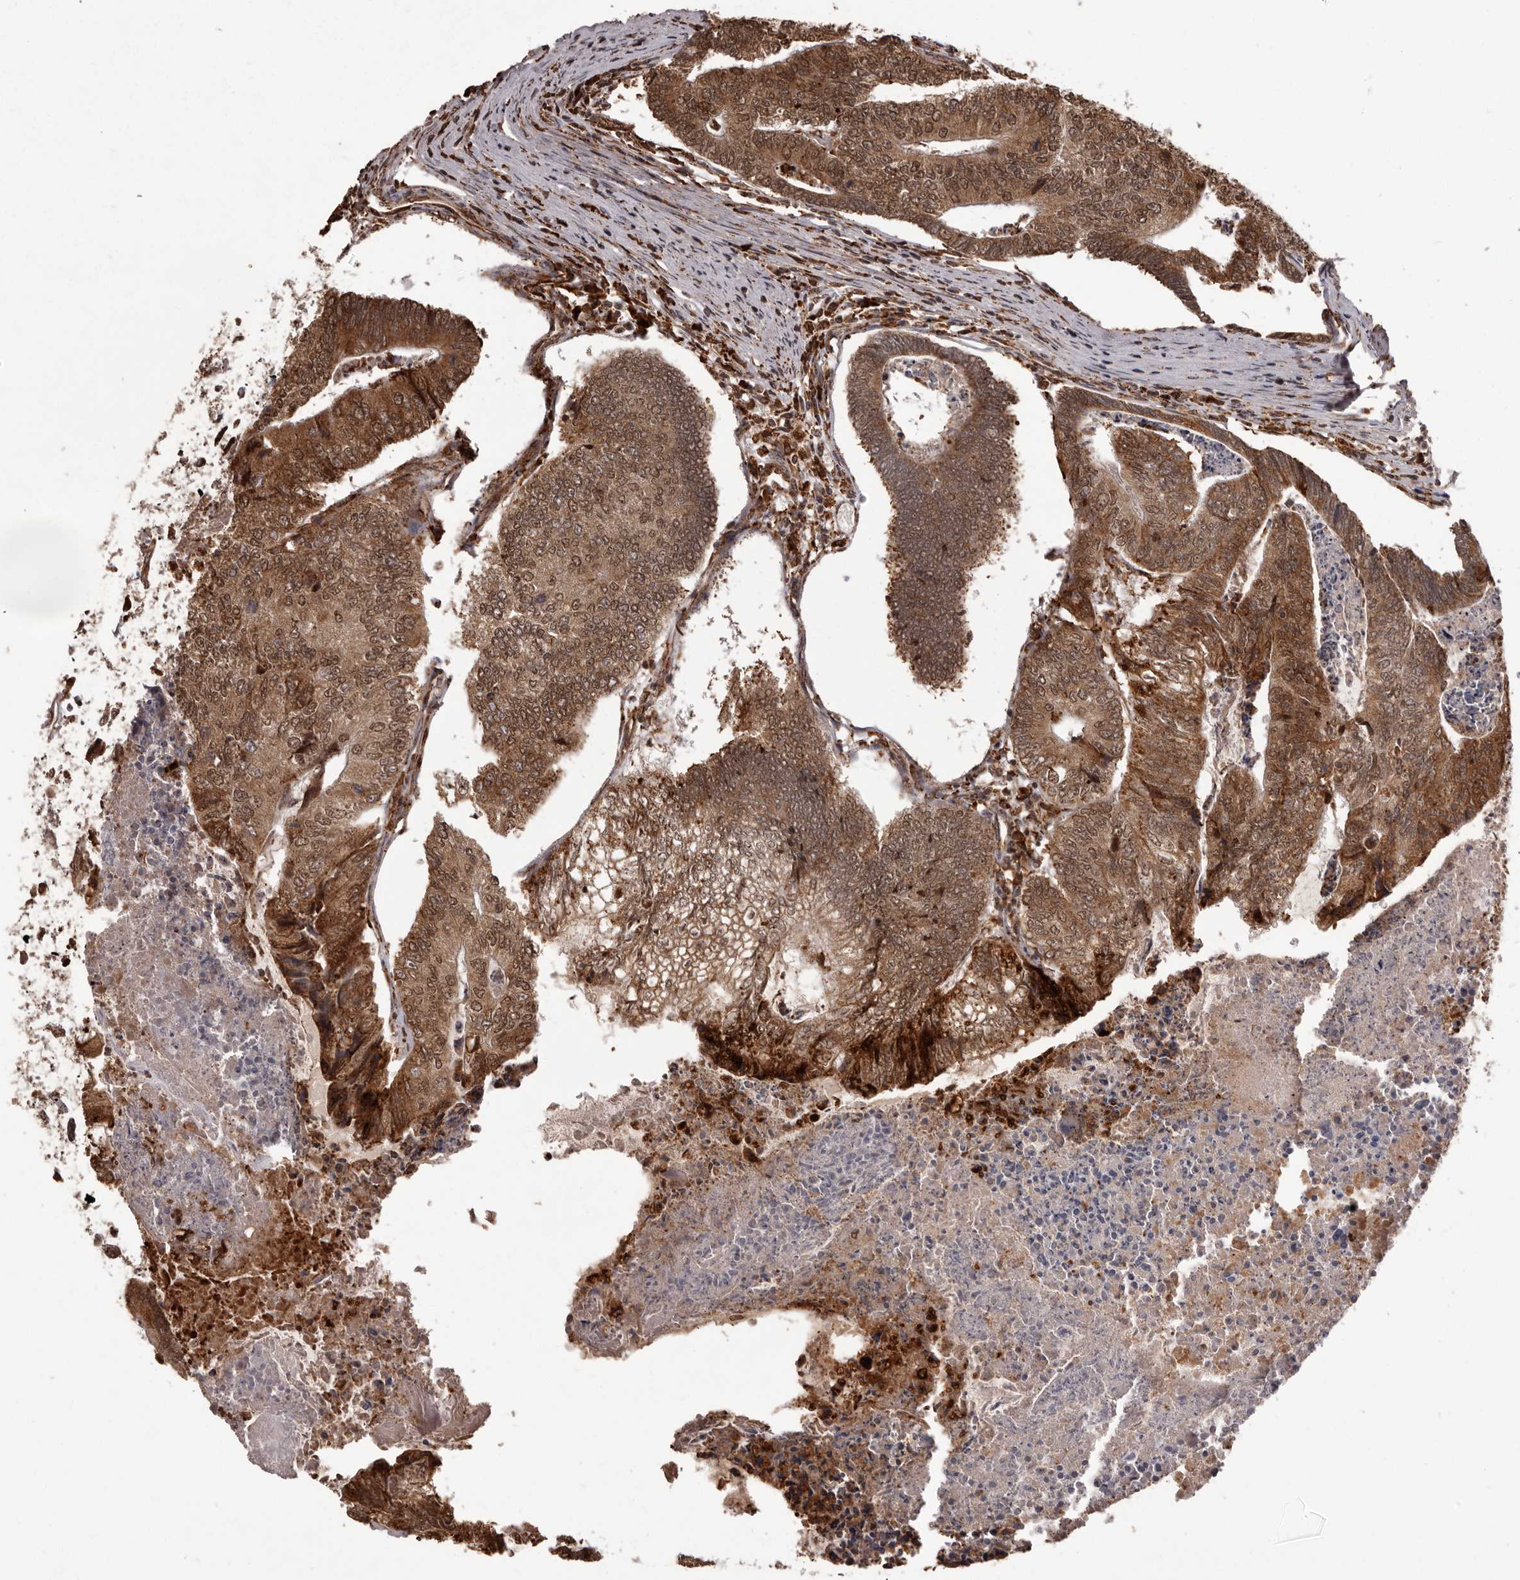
{"staining": {"intensity": "moderate", "quantity": ">75%", "location": "cytoplasmic/membranous,nuclear"}, "tissue": "colorectal cancer", "cell_type": "Tumor cells", "image_type": "cancer", "snomed": [{"axis": "morphology", "description": "Adenocarcinoma, NOS"}, {"axis": "topography", "description": "Colon"}], "caption": "Protein staining of adenocarcinoma (colorectal) tissue shows moderate cytoplasmic/membranous and nuclear staining in about >75% of tumor cells.", "gene": "IL32", "patient": {"sex": "female", "age": 67}}